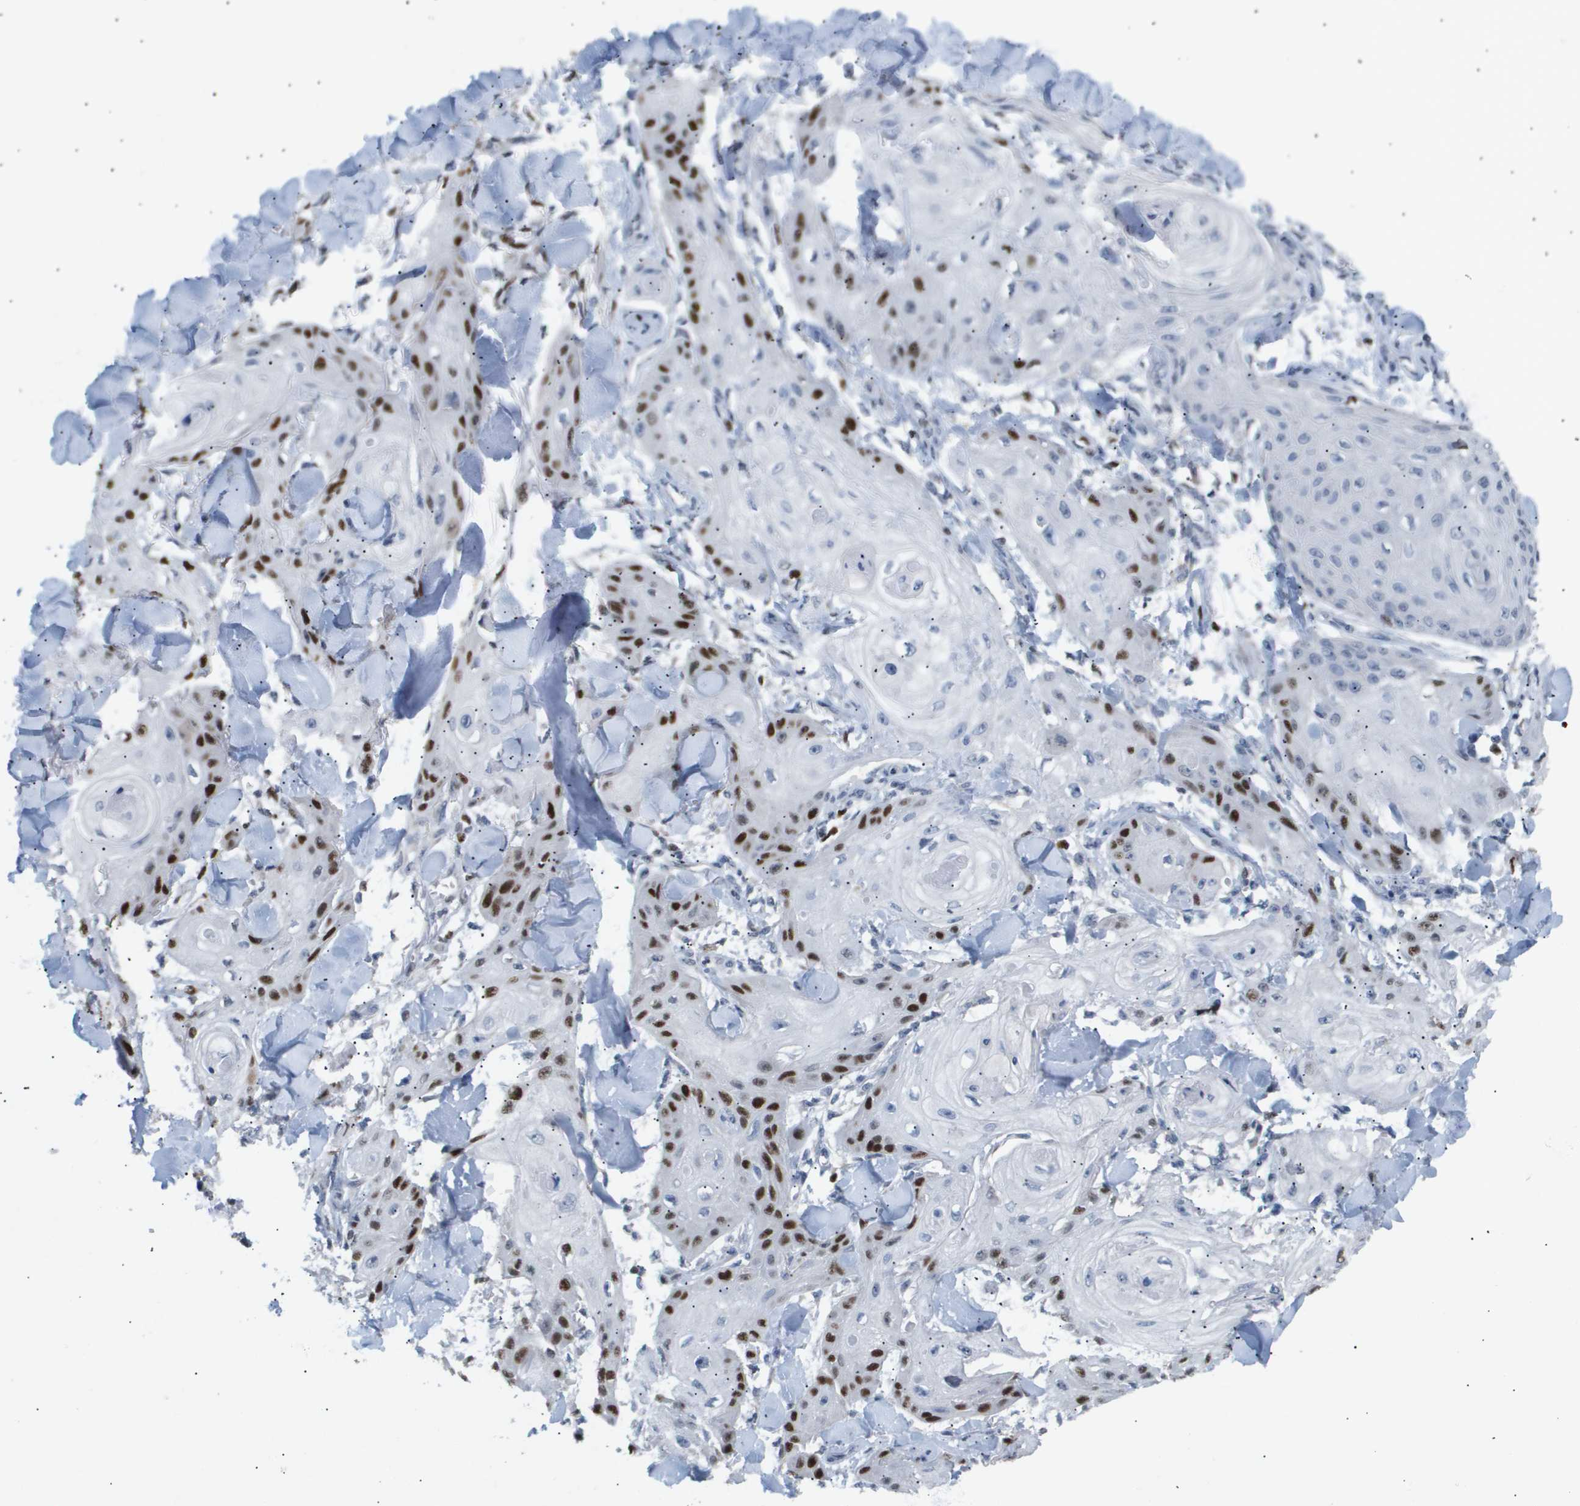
{"staining": {"intensity": "strong", "quantity": "25%-75%", "location": "nuclear"}, "tissue": "skin cancer", "cell_type": "Tumor cells", "image_type": "cancer", "snomed": [{"axis": "morphology", "description": "Squamous cell carcinoma, NOS"}, {"axis": "topography", "description": "Skin"}], "caption": "Immunohistochemical staining of human skin squamous cell carcinoma displays high levels of strong nuclear protein expression in approximately 25%-75% of tumor cells.", "gene": "ANAPC2", "patient": {"sex": "male", "age": 74}}